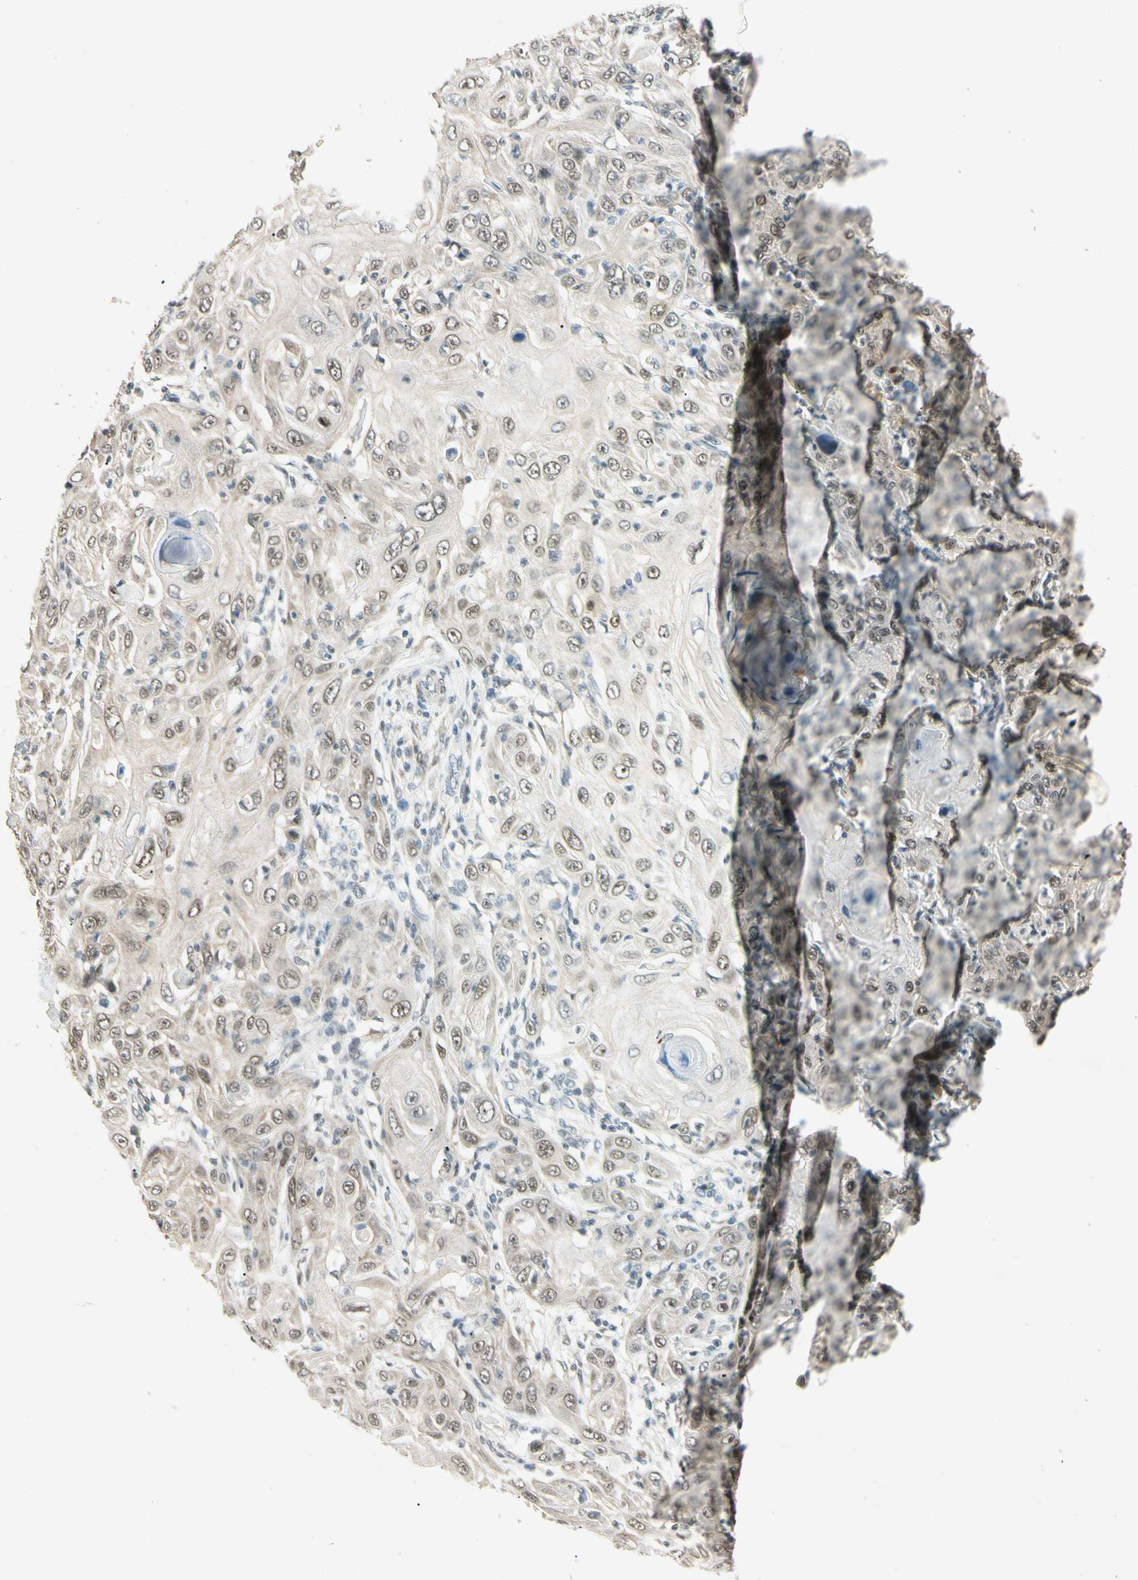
{"staining": {"intensity": "weak", "quantity": ">75%", "location": "cytoplasmic/membranous,nuclear"}, "tissue": "skin cancer", "cell_type": "Tumor cells", "image_type": "cancer", "snomed": [{"axis": "morphology", "description": "Squamous cell carcinoma, NOS"}, {"axis": "topography", "description": "Skin"}], "caption": "A high-resolution image shows immunohistochemistry staining of skin cancer (squamous cell carcinoma), which exhibits weak cytoplasmic/membranous and nuclear staining in approximately >75% of tumor cells.", "gene": "ZBTB4", "patient": {"sex": "female", "age": 88}}